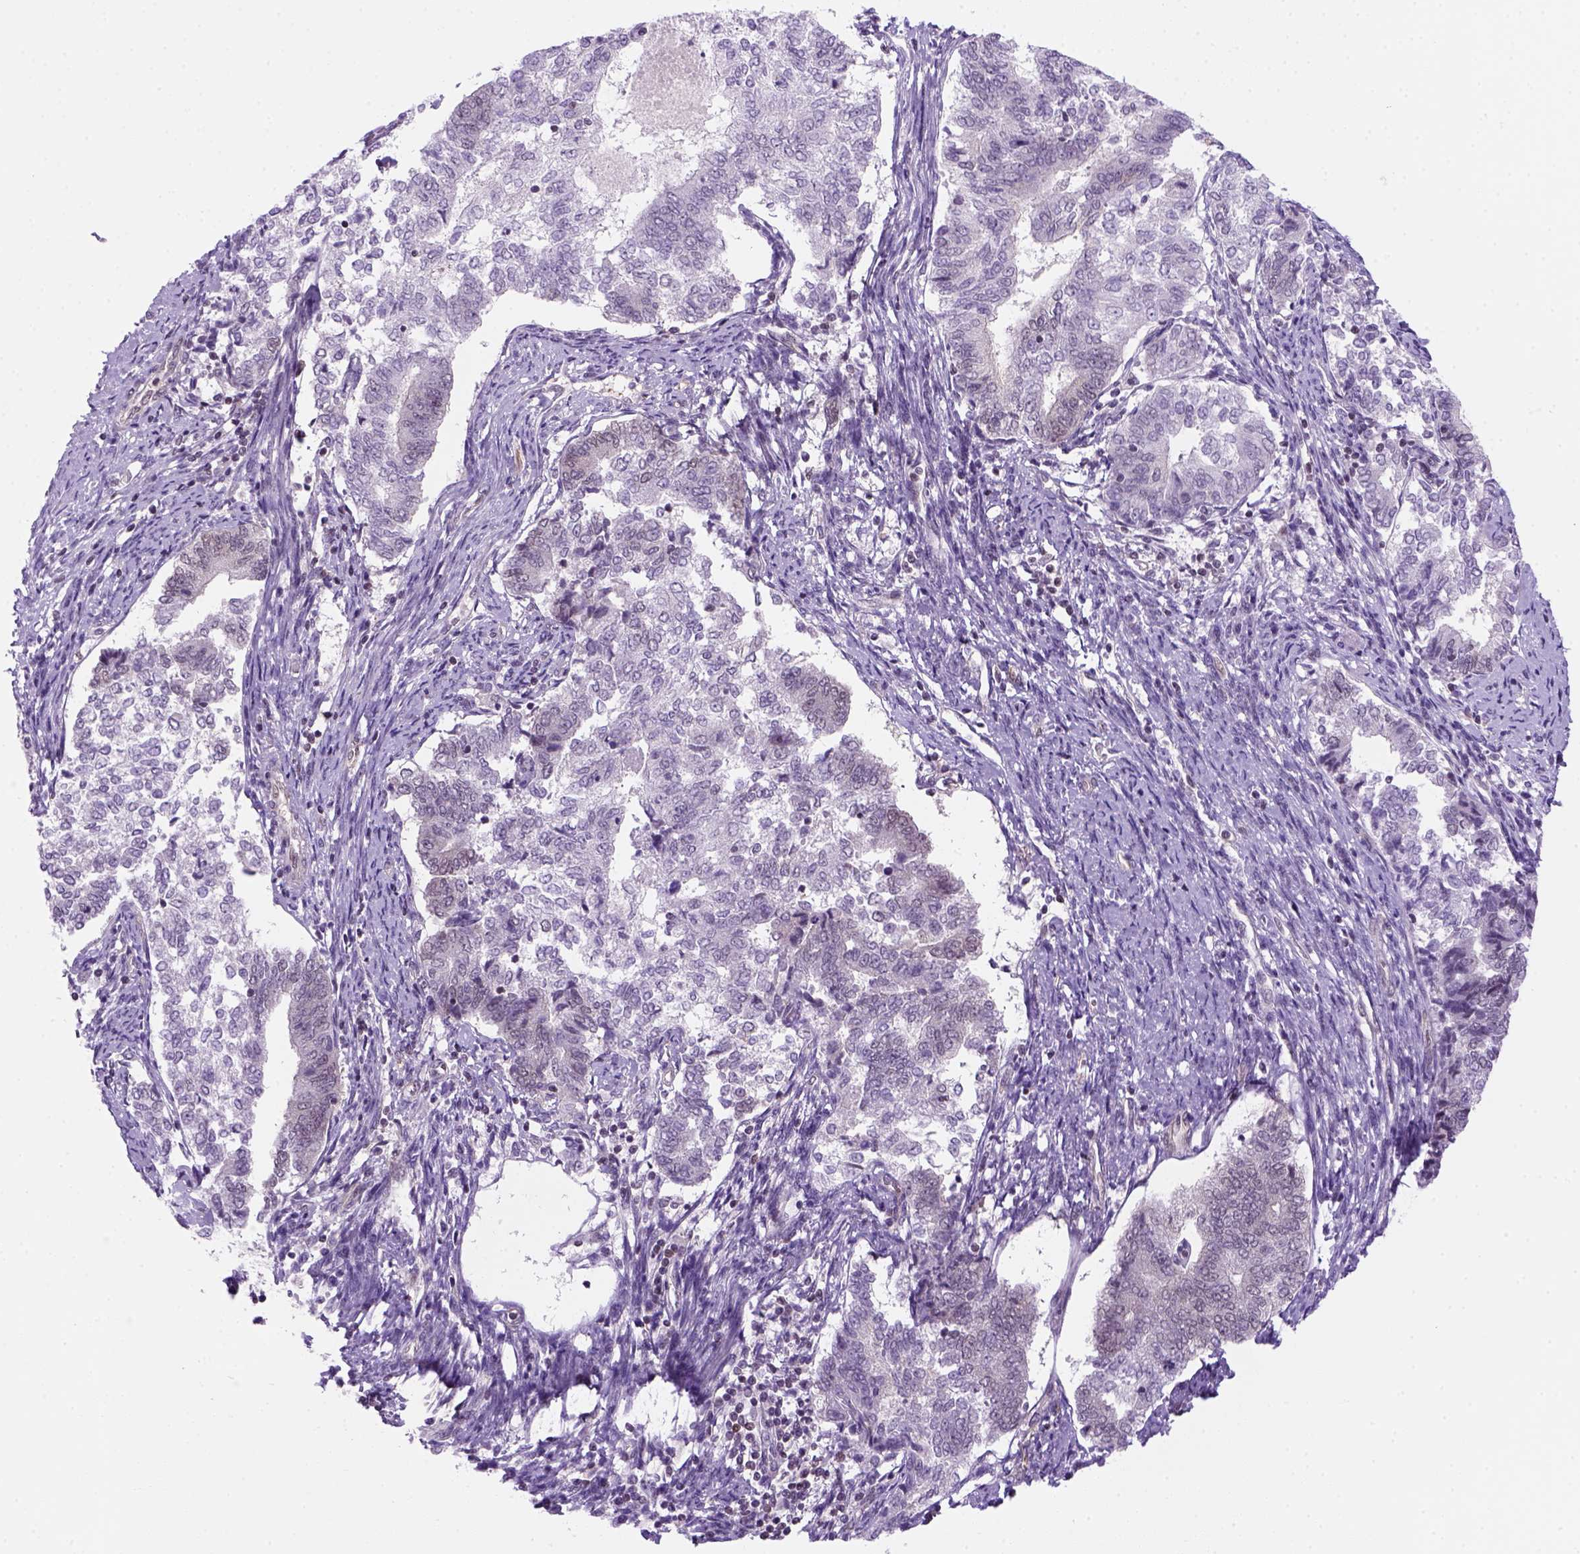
{"staining": {"intensity": "negative", "quantity": "none", "location": "none"}, "tissue": "endometrial cancer", "cell_type": "Tumor cells", "image_type": "cancer", "snomed": [{"axis": "morphology", "description": "Adenocarcinoma, NOS"}, {"axis": "topography", "description": "Endometrium"}], "caption": "Tumor cells are negative for brown protein staining in endometrial adenocarcinoma. (IHC, brightfield microscopy, high magnification).", "gene": "MGMT", "patient": {"sex": "female", "age": 65}}